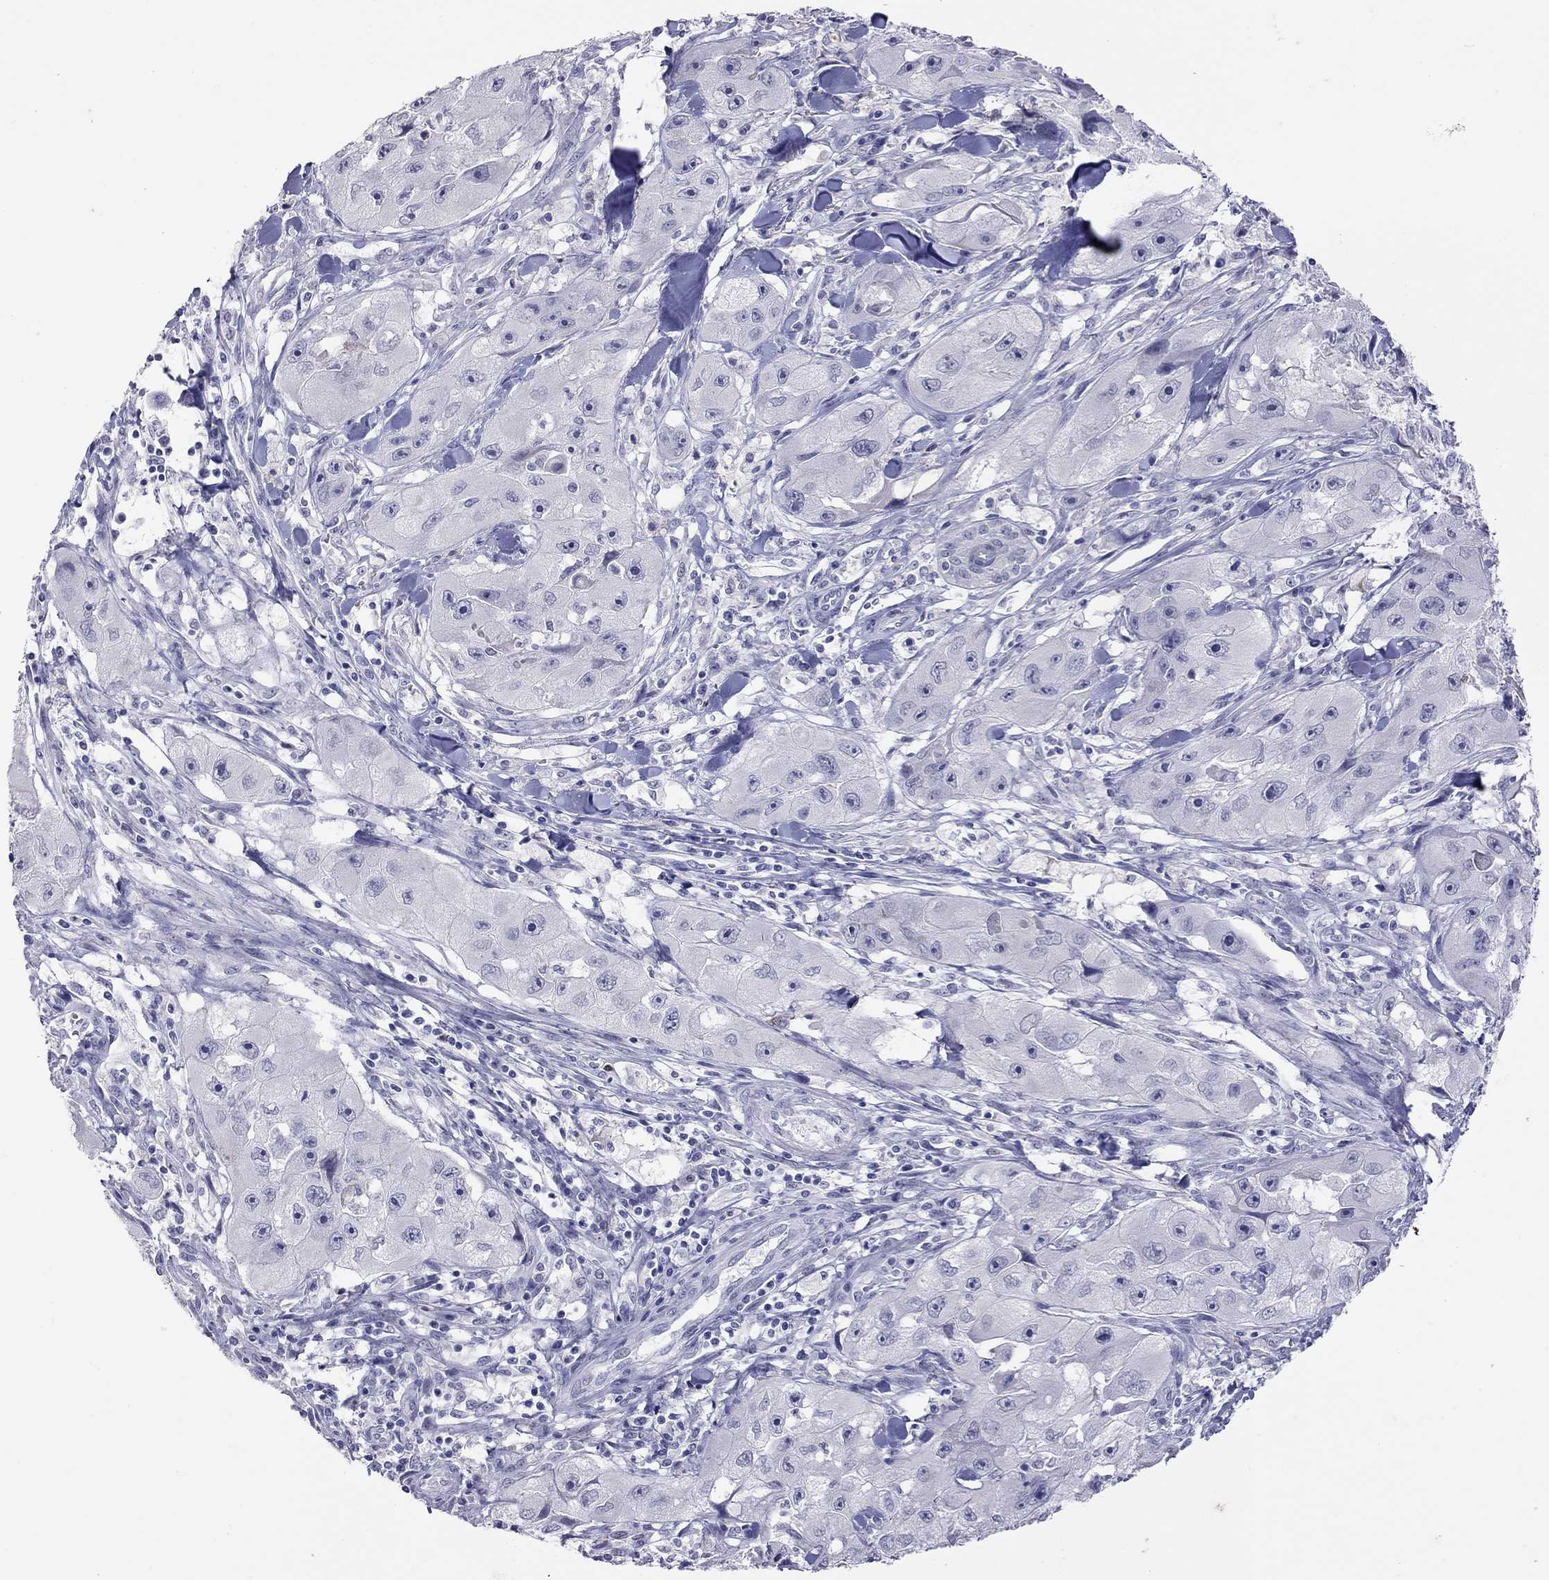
{"staining": {"intensity": "negative", "quantity": "none", "location": "none"}, "tissue": "skin cancer", "cell_type": "Tumor cells", "image_type": "cancer", "snomed": [{"axis": "morphology", "description": "Squamous cell carcinoma, NOS"}, {"axis": "topography", "description": "Skin"}, {"axis": "topography", "description": "Subcutis"}], "caption": "This image is of skin squamous cell carcinoma stained with IHC to label a protein in brown with the nuclei are counter-stained blue. There is no expression in tumor cells.", "gene": "SLAMF1", "patient": {"sex": "male", "age": 73}}